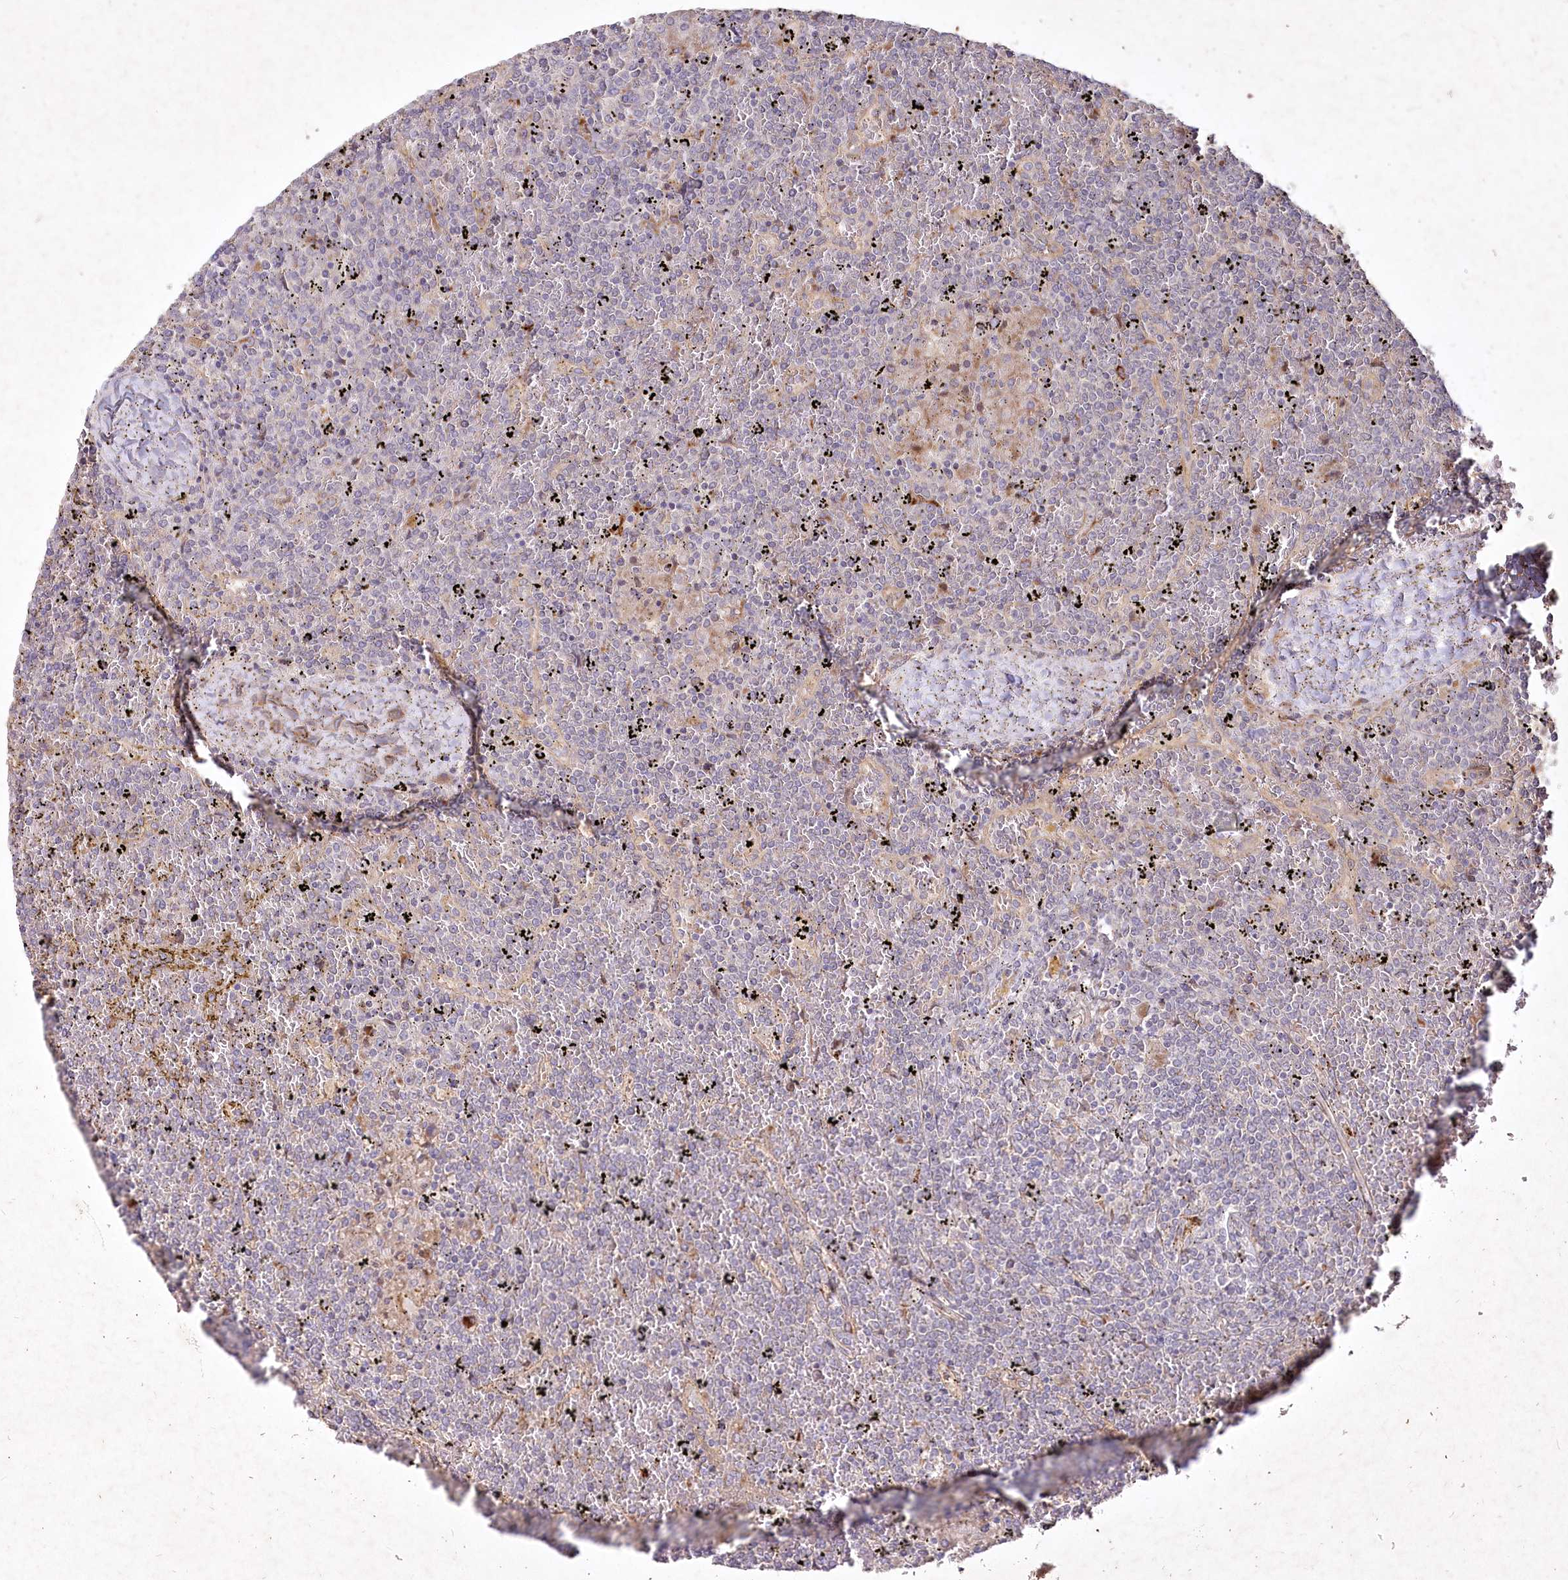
{"staining": {"intensity": "negative", "quantity": "none", "location": "none"}, "tissue": "lymphoma", "cell_type": "Tumor cells", "image_type": "cancer", "snomed": [{"axis": "morphology", "description": "Malignant lymphoma, non-Hodgkin's type, Low grade"}, {"axis": "topography", "description": "Spleen"}], "caption": "Lymphoma stained for a protein using IHC shows no staining tumor cells.", "gene": "IRAK1BP1", "patient": {"sex": "female", "age": 19}}